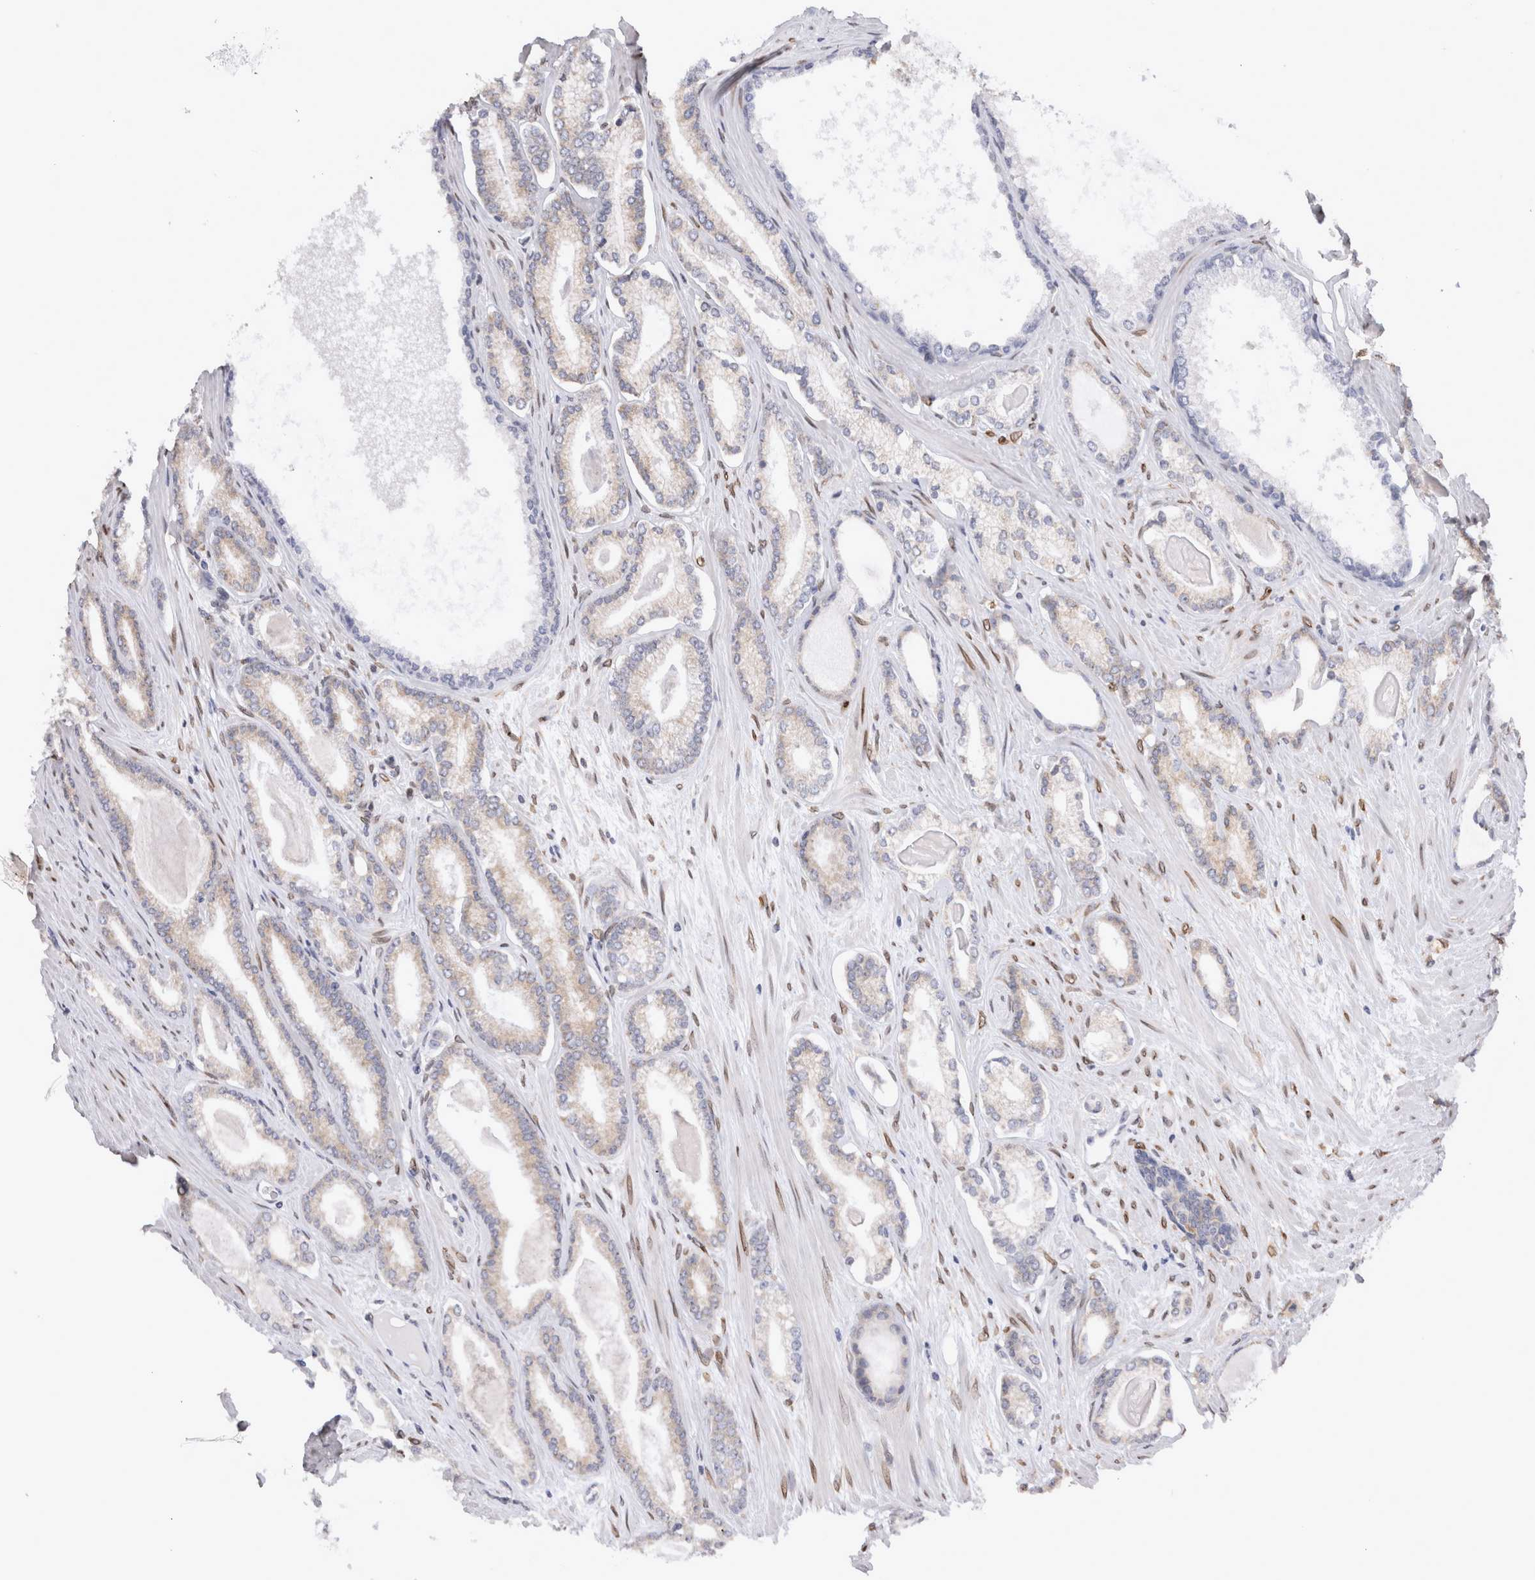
{"staining": {"intensity": "weak", "quantity": "<25%", "location": "cytoplasmic/membranous"}, "tissue": "prostate cancer", "cell_type": "Tumor cells", "image_type": "cancer", "snomed": [{"axis": "morphology", "description": "Adenocarcinoma, Low grade"}, {"axis": "topography", "description": "Prostate"}], "caption": "Histopathology image shows no protein staining in tumor cells of low-grade adenocarcinoma (prostate) tissue.", "gene": "VCPIP1", "patient": {"sex": "male", "age": 70}}